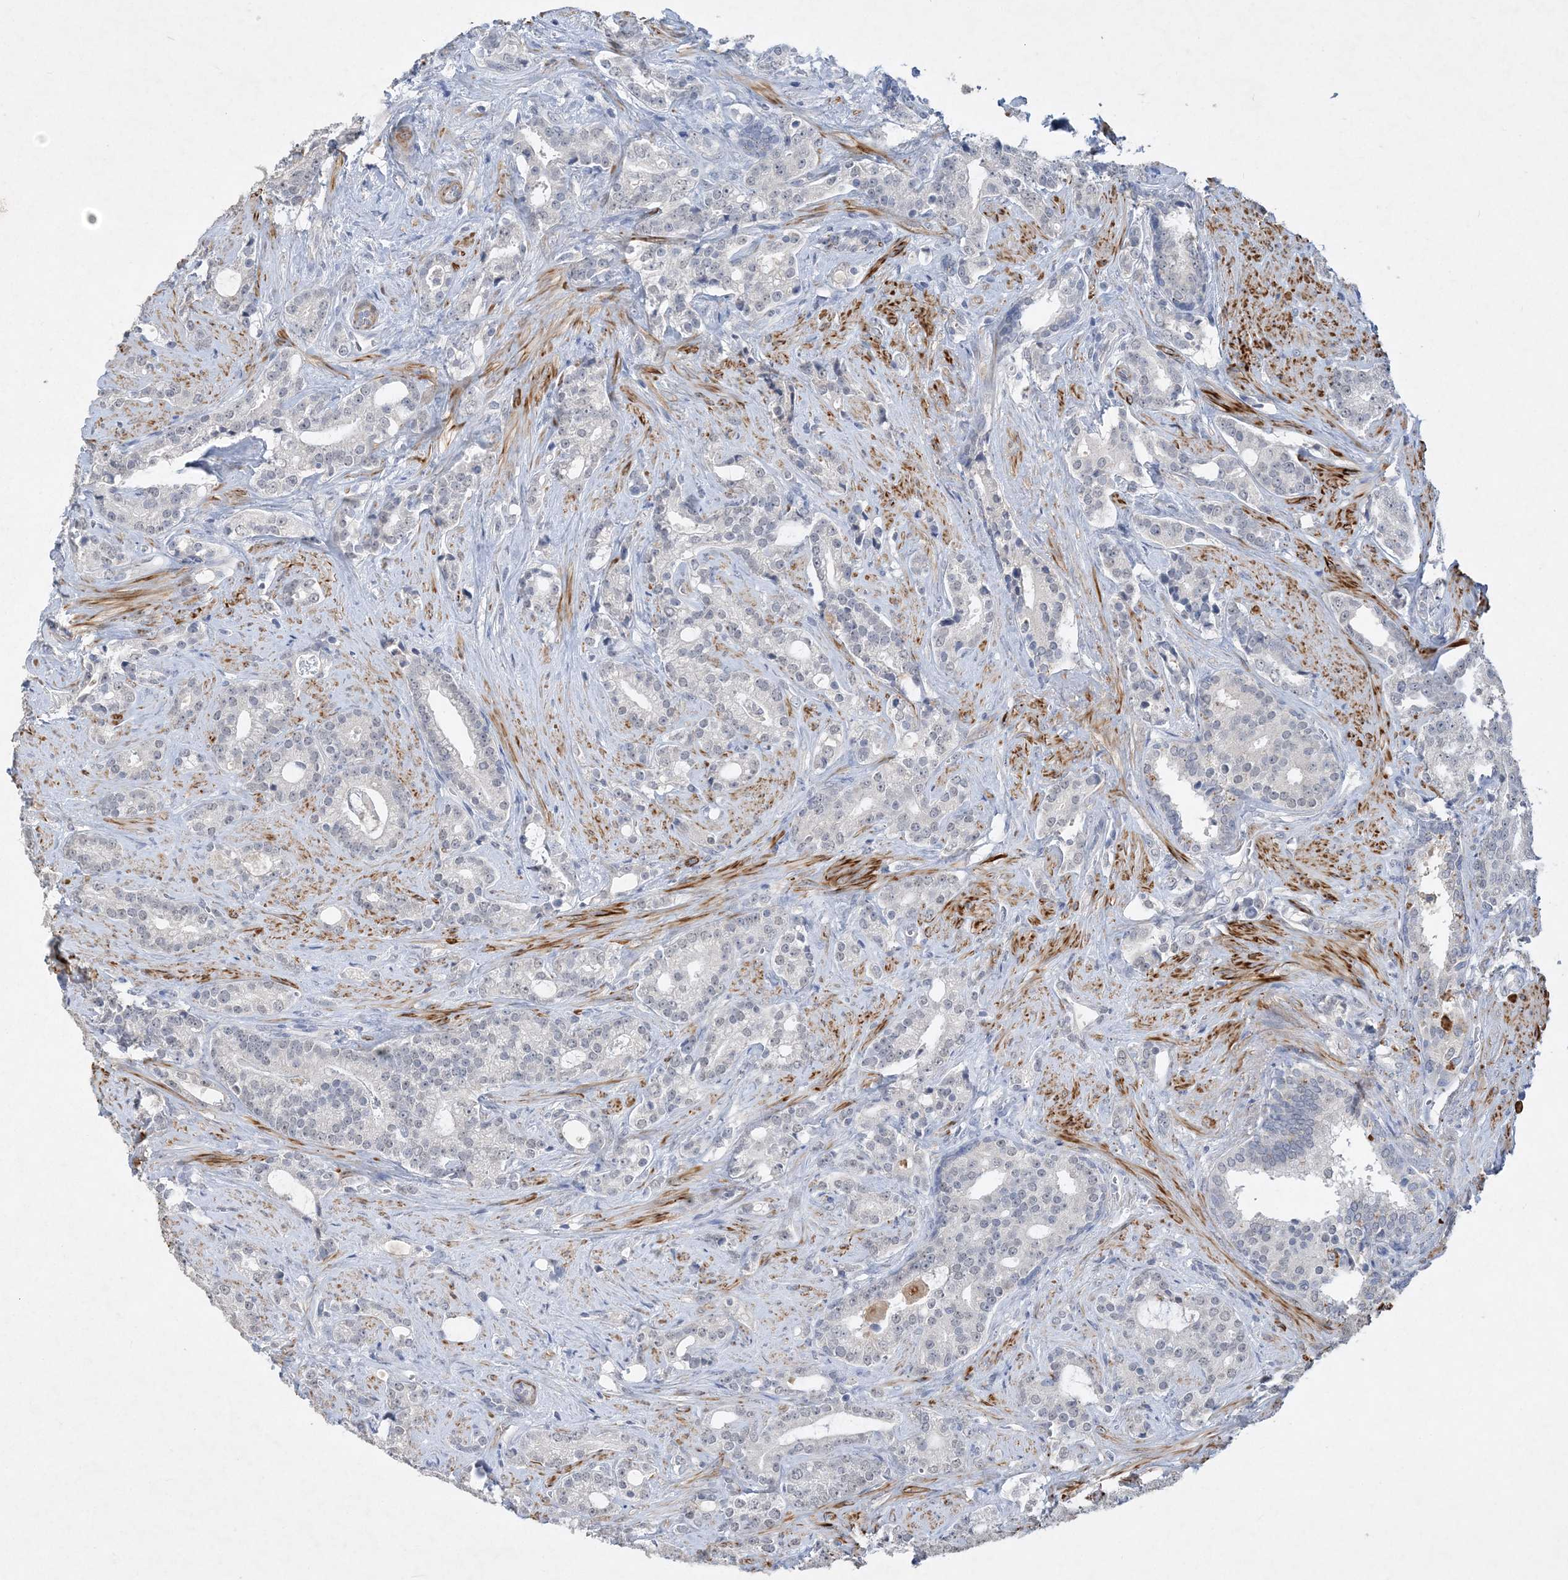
{"staining": {"intensity": "negative", "quantity": "none", "location": "none"}, "tissue": "prostate cancer", "cell_type": "Tumor cells", "image_type": "cancer", "snomed": [{"axis": "morphology", "description": "Adenocarcinoma, High grade"}, {"axis": "topography", "description": "Prostate and seminal vesicle, NOS"}], "caption": "Protein analysis of prostate high-grade adenocarcinoma demonstrates no significant positivity in tumor cells. (DAB (3,3'-diaminobenzidine) immunohistochemistry (IHC), high magnification).", "gene": "C11orf58", "patient": {"sex": "male", "age": 67}}